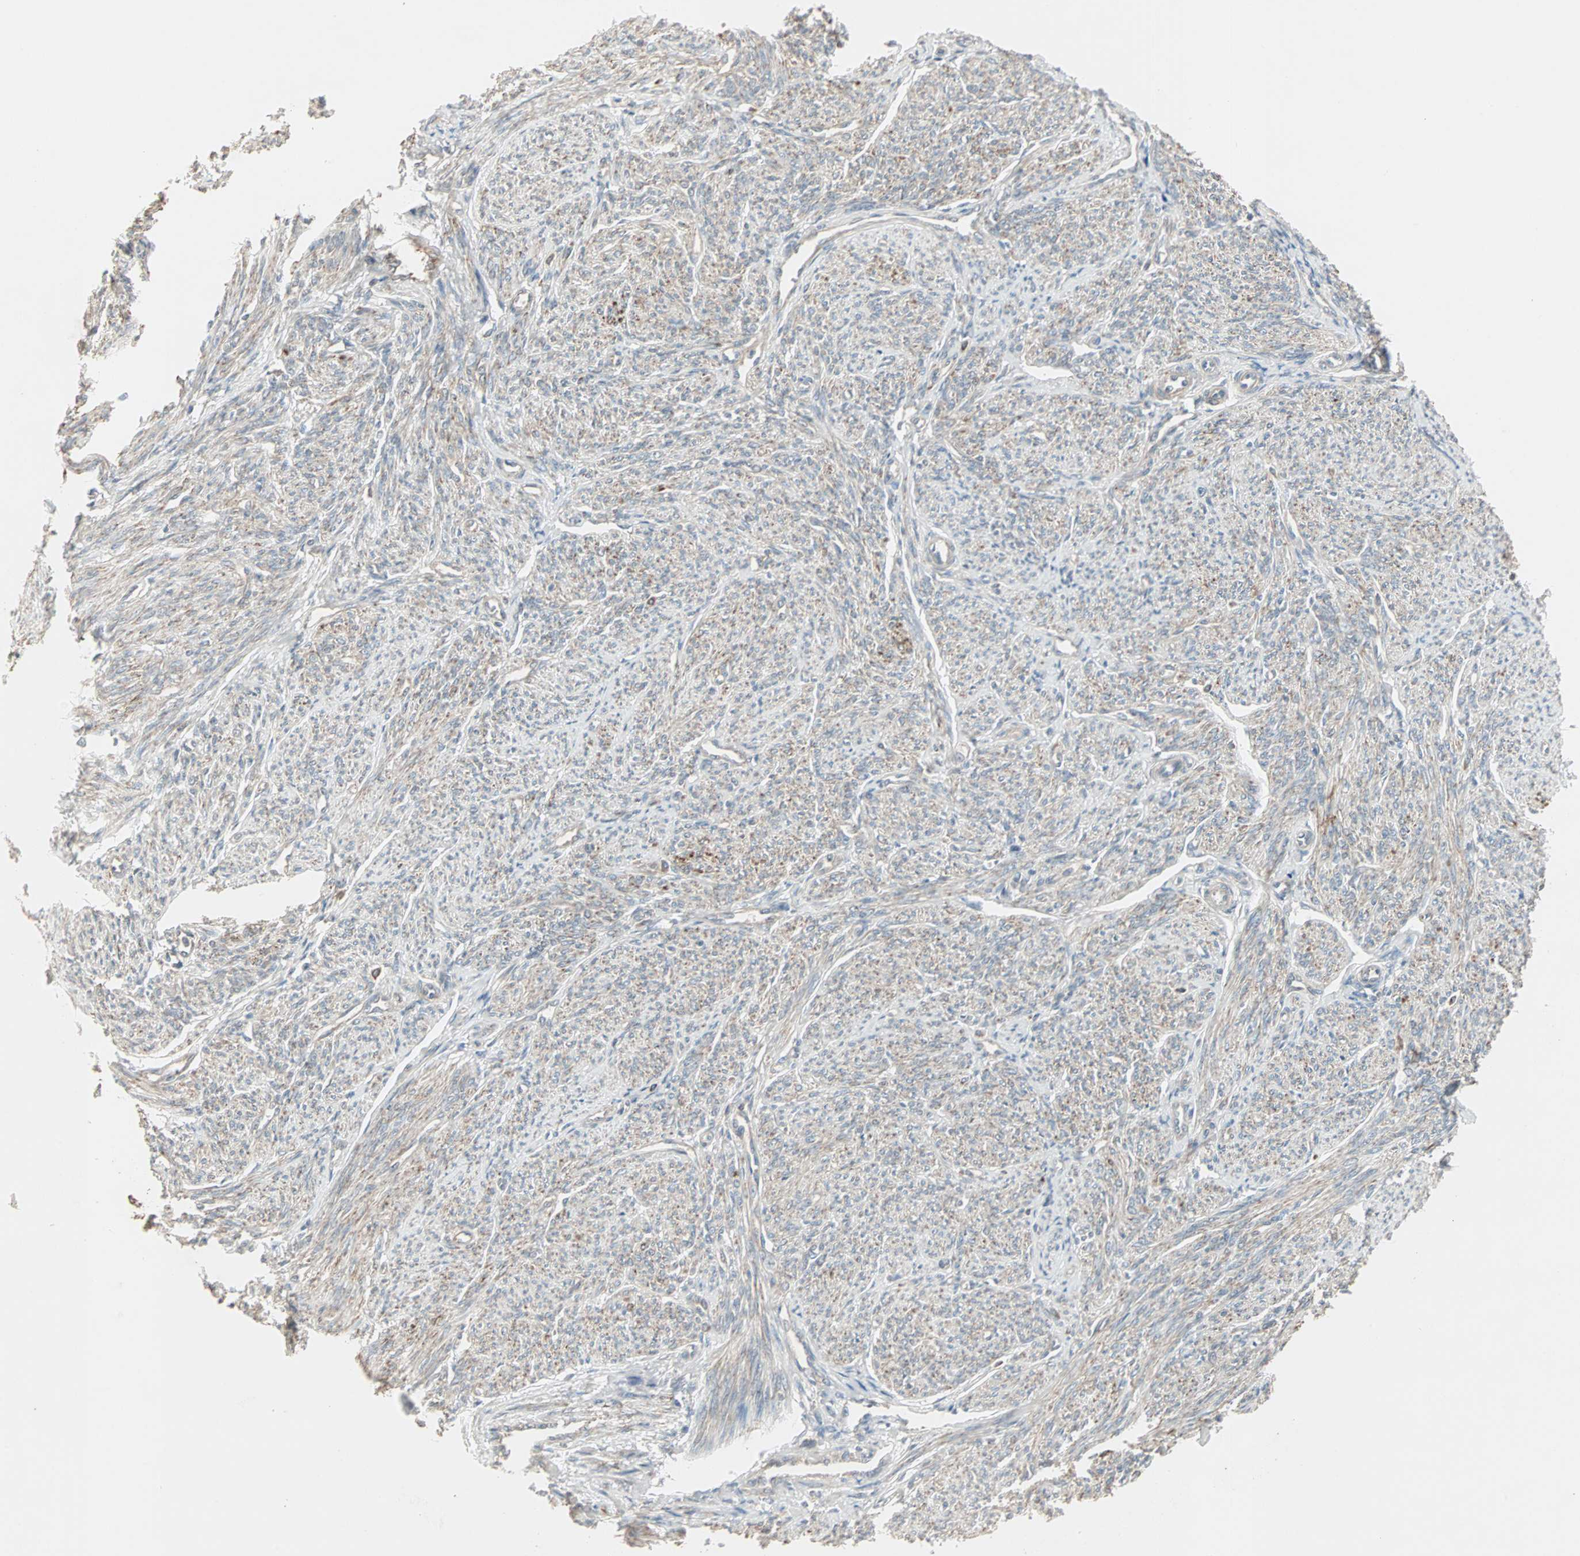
{"staining": {"intensity": "weak", "quantity": "25%-75%", "location": "cytoplasmic/membranous"}, "tissue": "smooth muscle", "cell_type": "Smooth muscle cells", "image_type": "normal", "snomed": [{"axis": "morphology", "description": "Normal tissue, NOS"}, {"axis": "topography", "description": "Smooth muscle"}], "caption": "IHC staining of normal smooth muscle, which reveals low levels of weak cytoplasmic/membranous staining in approximately 25%-75% of smooth muscle cells indicating weak cytoplasmic/membranous protein staining. The staining was performed using DAB (brown) for protein detection and nuclei were counterstained in hematoxylin (blue).", "gene": "JMJD7", "patient": {"sex": "female", "age": 65}}